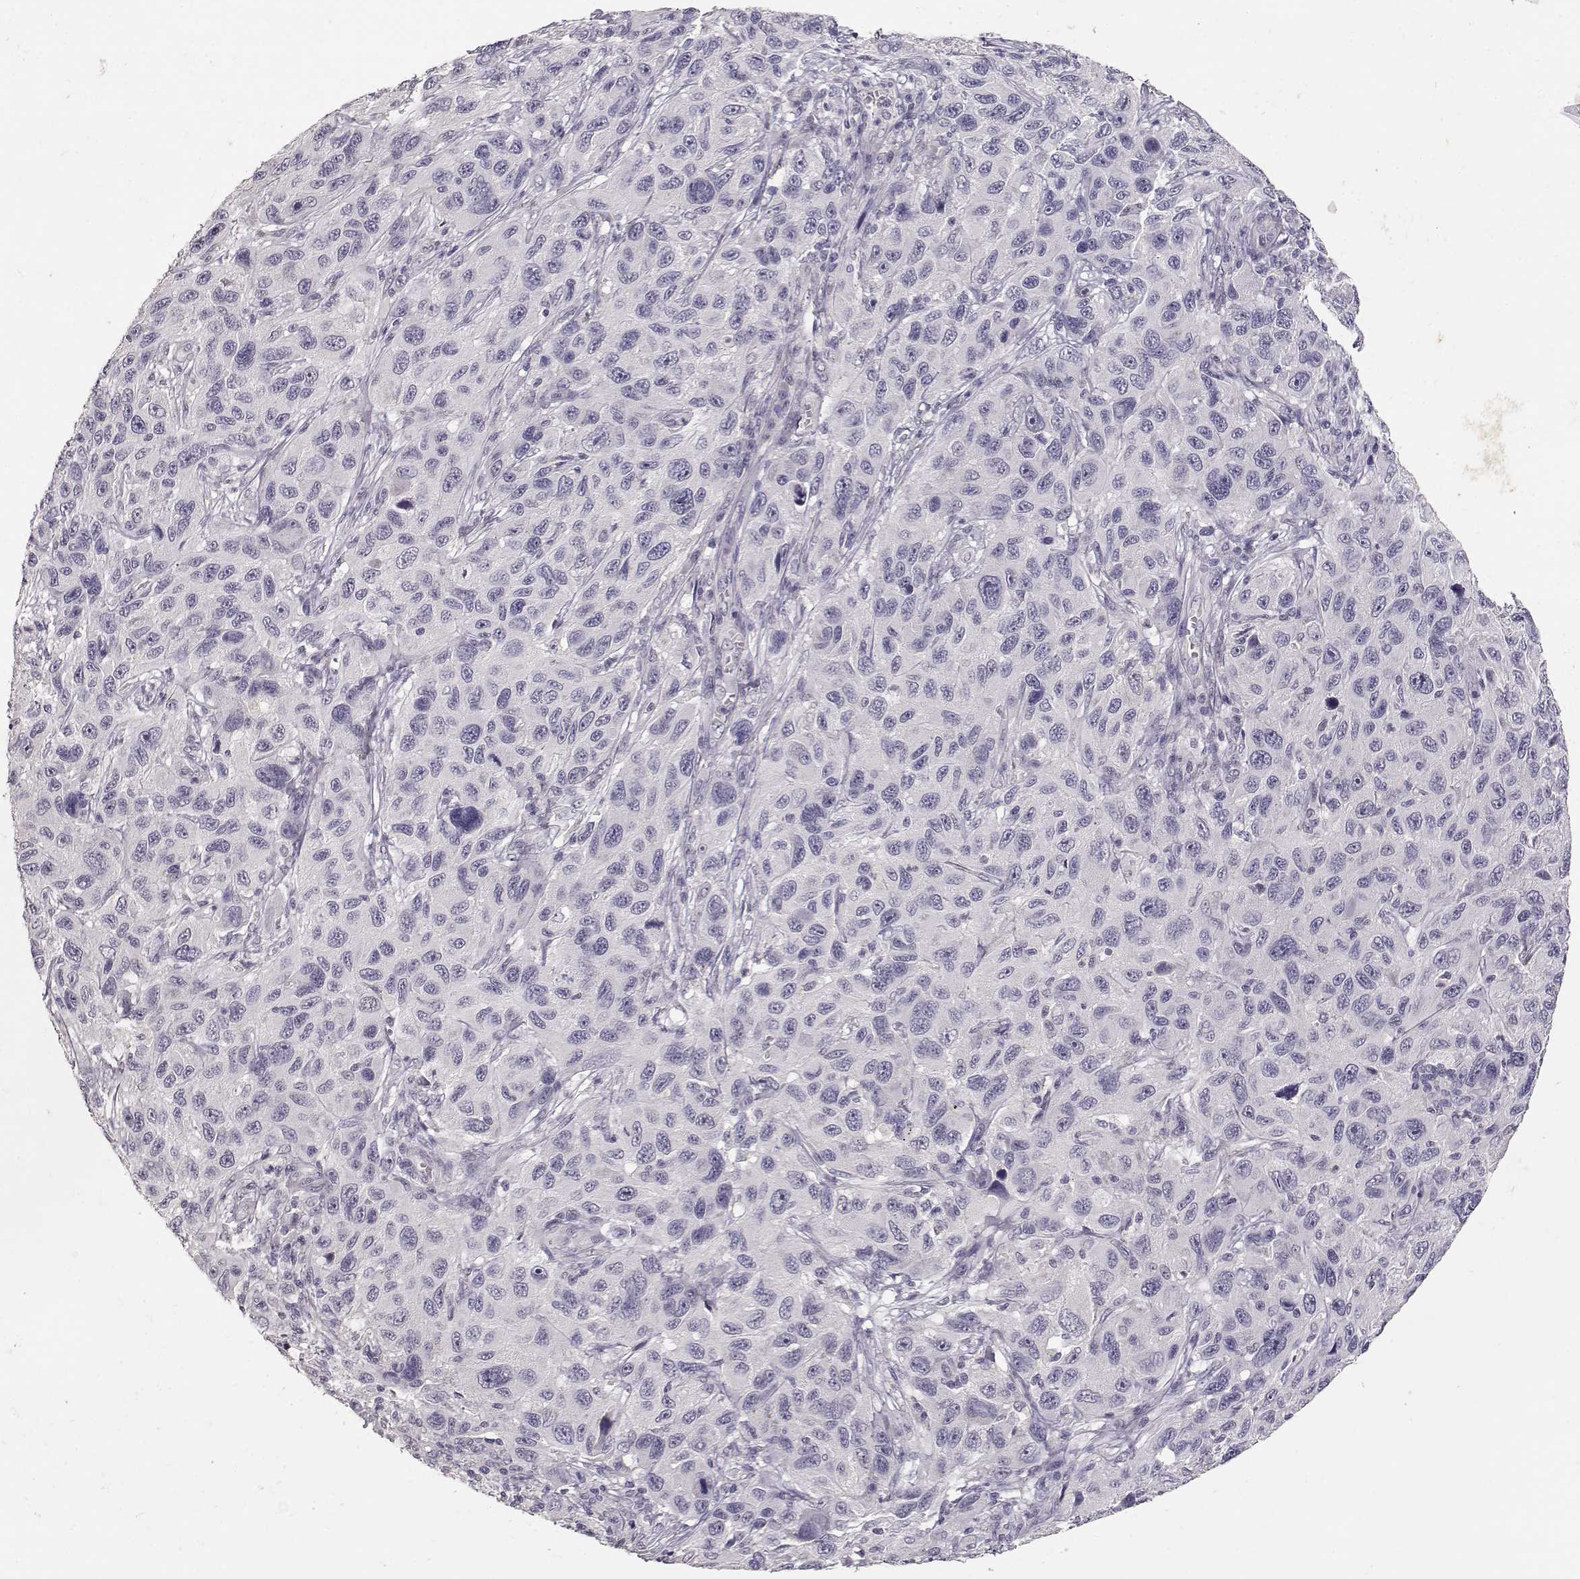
{"staining": {"intensity": "negative", "quantity": "none", "location": "none"}, "tissue": "melanoma", "cell_type": "Tumor cells", "image_type": "cancer", "snomed": [{"axis": "morphology", "description": "Malignant melanoma, NOS"}, {"axis": "topography", "description": "Skin"}], "caption": "A high-resolution histopathology image shows immunohistochemistry (IHC) staining of malignant melanoma, which shows no significant staining in tumor cells.", "gene": "LAMA5", "patient": {"sex": "male", "age": 53}}